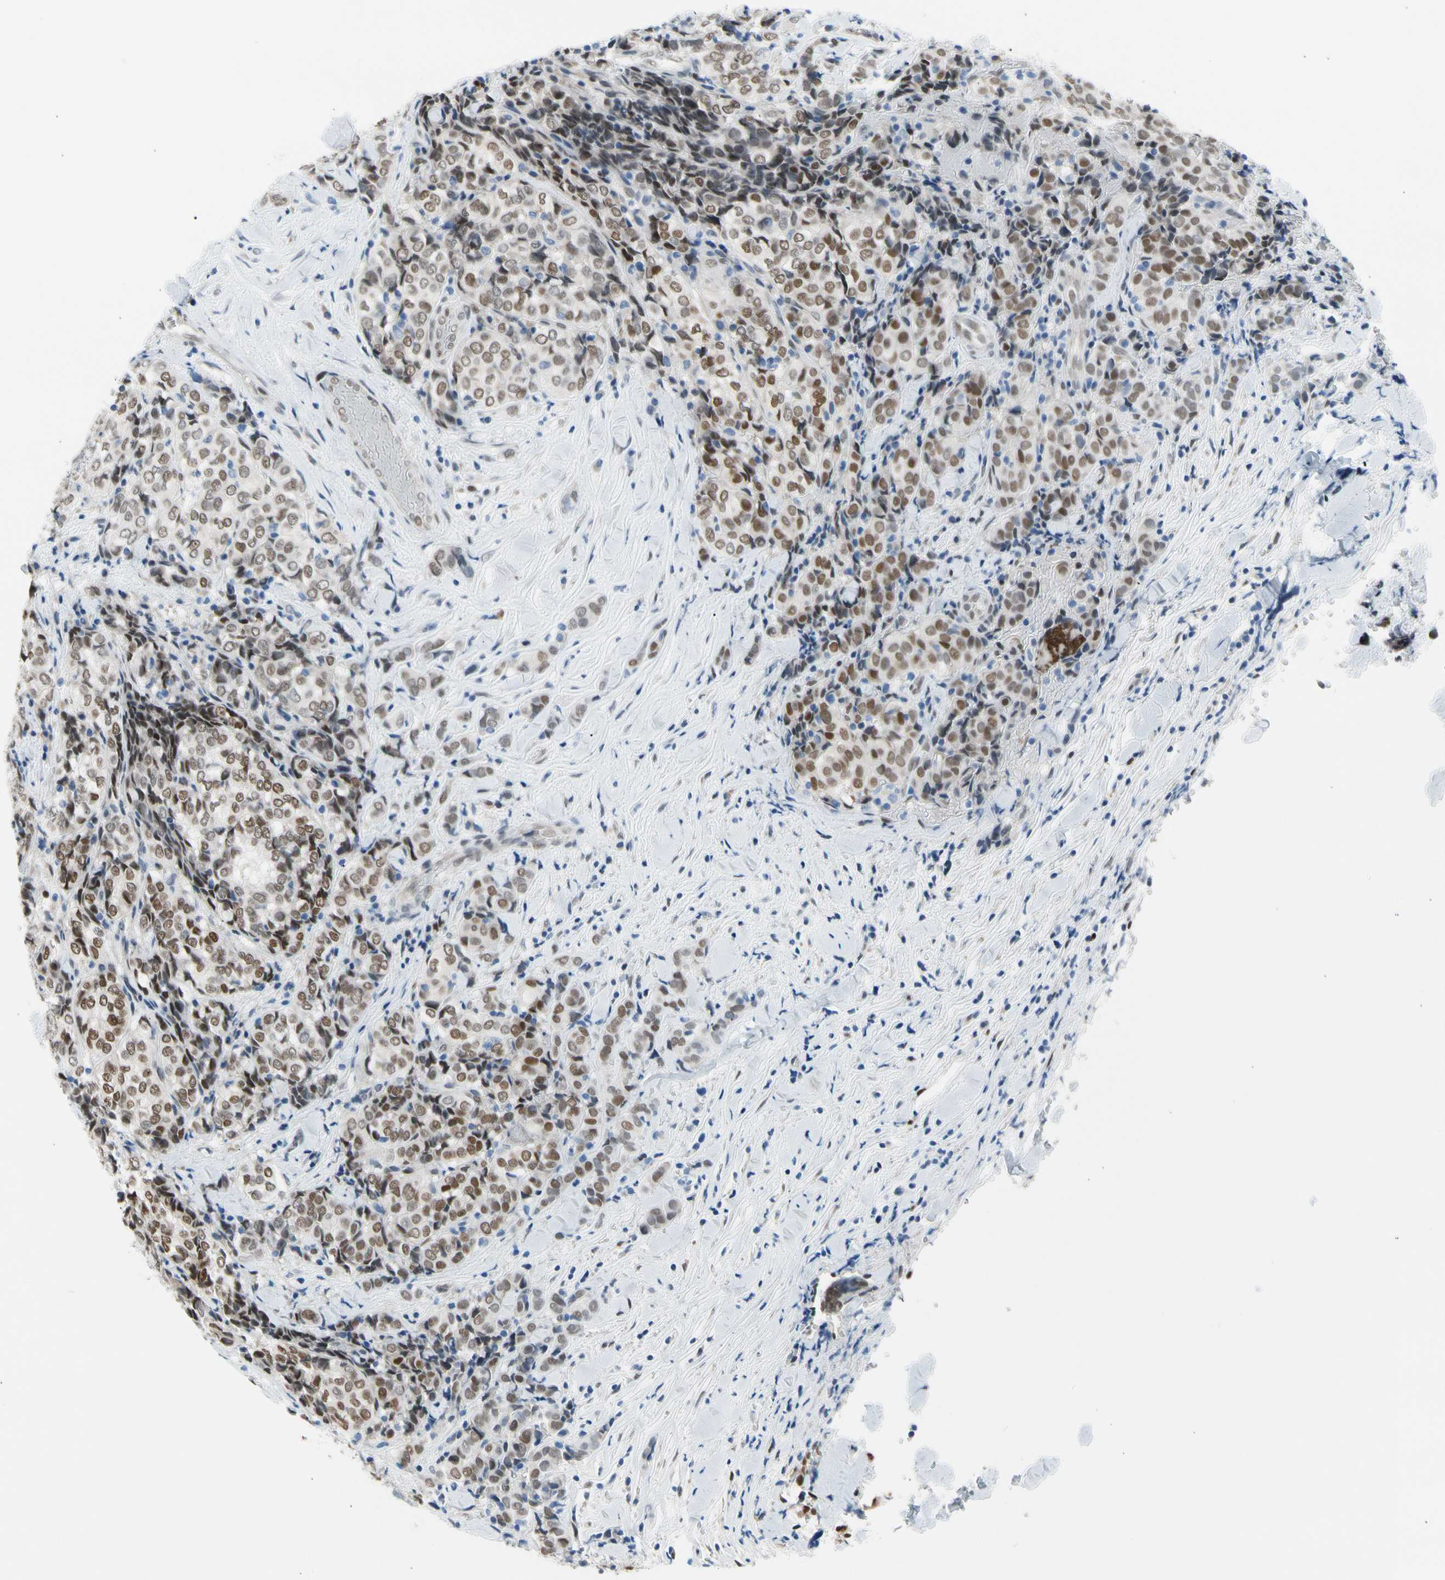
{"staining": {"intensity": "moderate", "quantity": ">75%", "location": "nuclear"}, "tissue": "thyroid cancer", "cell_type": "Tumor cells", "image_type": "cancer", "snomed": [{"axis": "morphology", "description": "Normal tissue, NOS"}, {"axis": "morphology", "description": "Papillary adenocarcinoma, NOS"}, {"axis": "topography", "description": "Thyroid gland"}], "caption": "This micrograph demonstrates IHC staining of thyroid cancer (papillary adenocarcinoma), with medium moderate nuclear staining in about >75% of tumor cells.", "gene": "NFIA", "patient": {"sex": "female", "age": 30}}